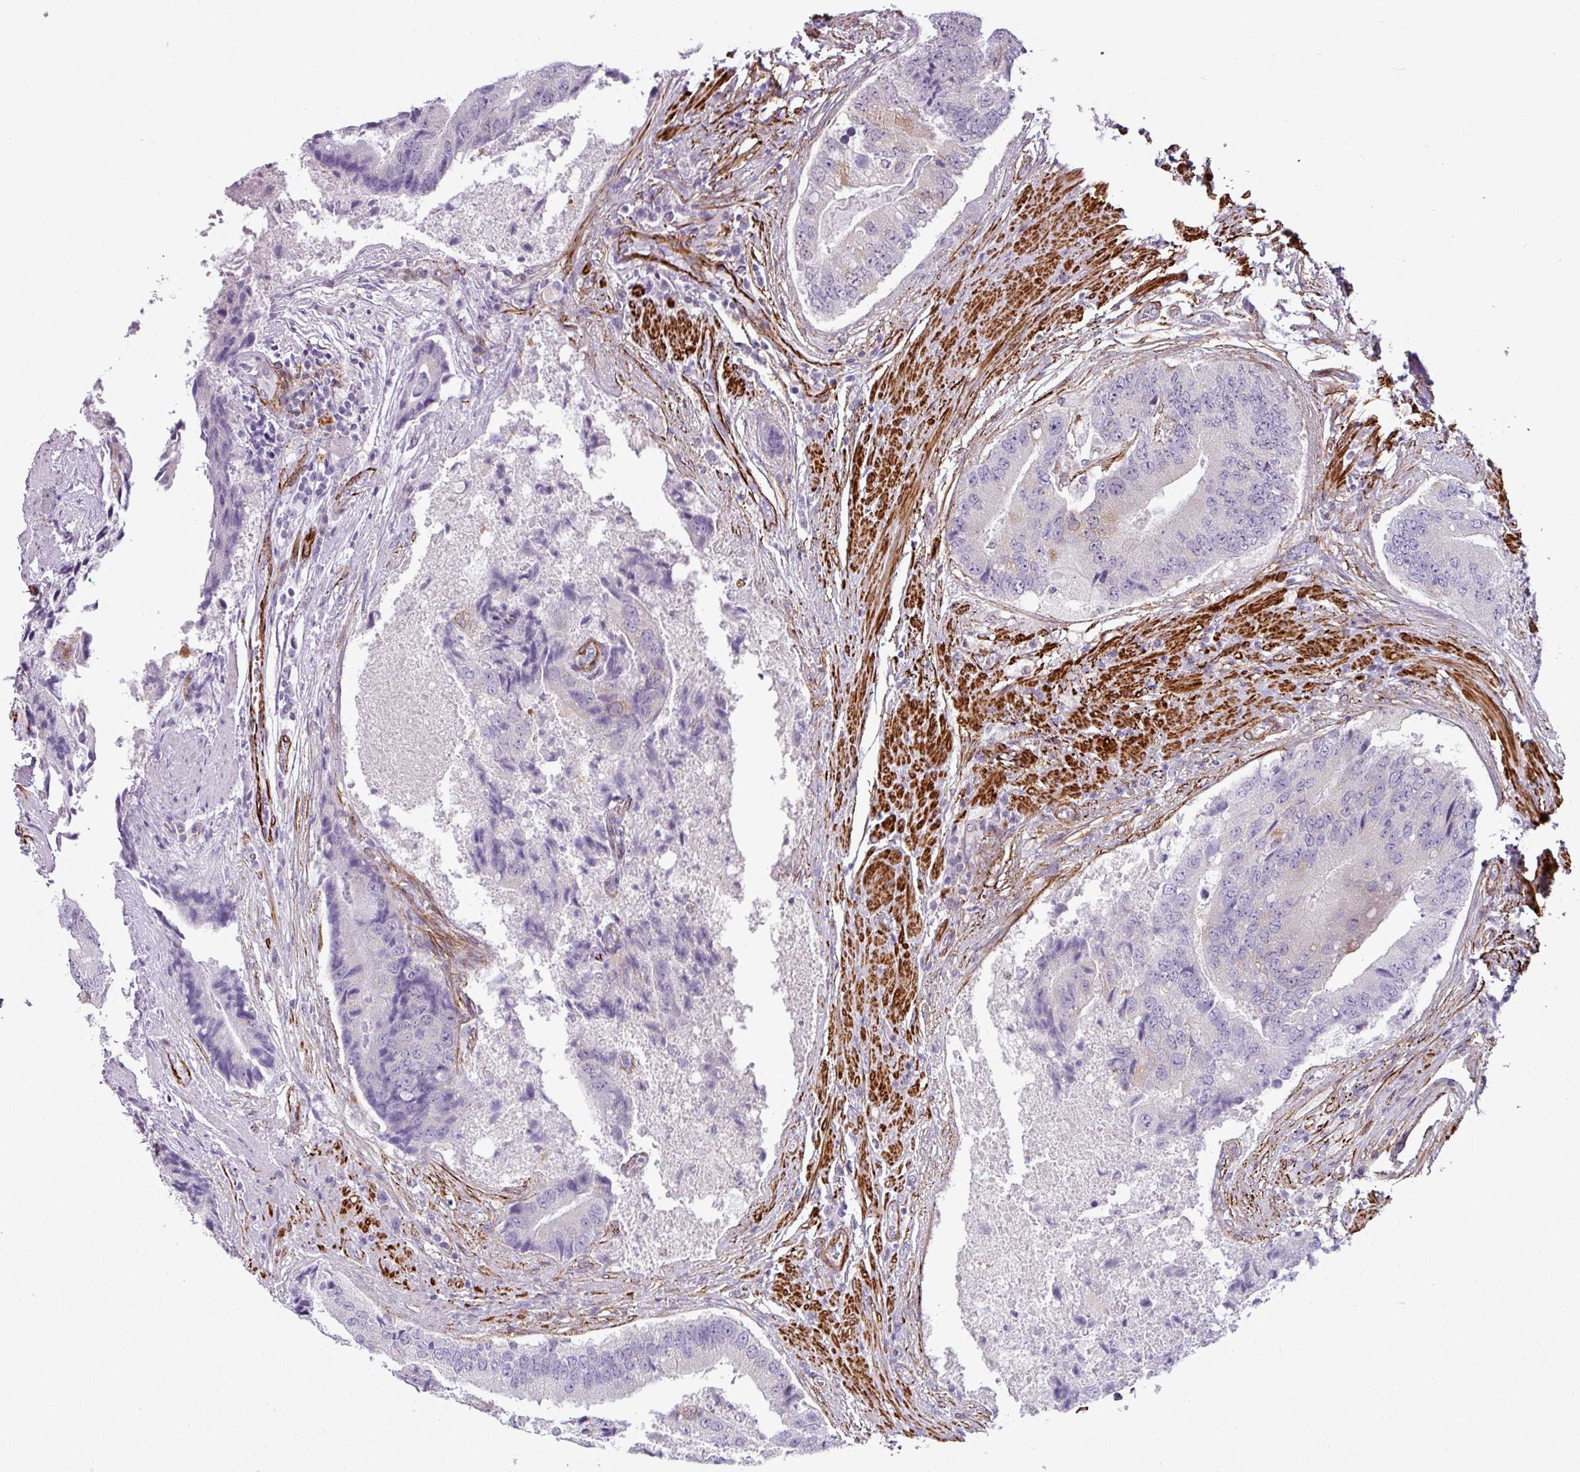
{"staining": {"intensity": "negative", "quantity": "none", "location": "none"}, "tissue": "prostate cancer", "cell_type": "Tumor cells", "image_type": "cancer", "snomed": [{"axis": "morphology", "description": "Adenocarcinoma, High grade"}, {"axis": "topography", "description": "Prostate"}], "caption": "Micrograph shows no significant protein positivity in tumor cells of prostate adenocarcinoma (high-grade).", "gene": "ATP10A", "patient": {"sex": "male", "age": 70}}